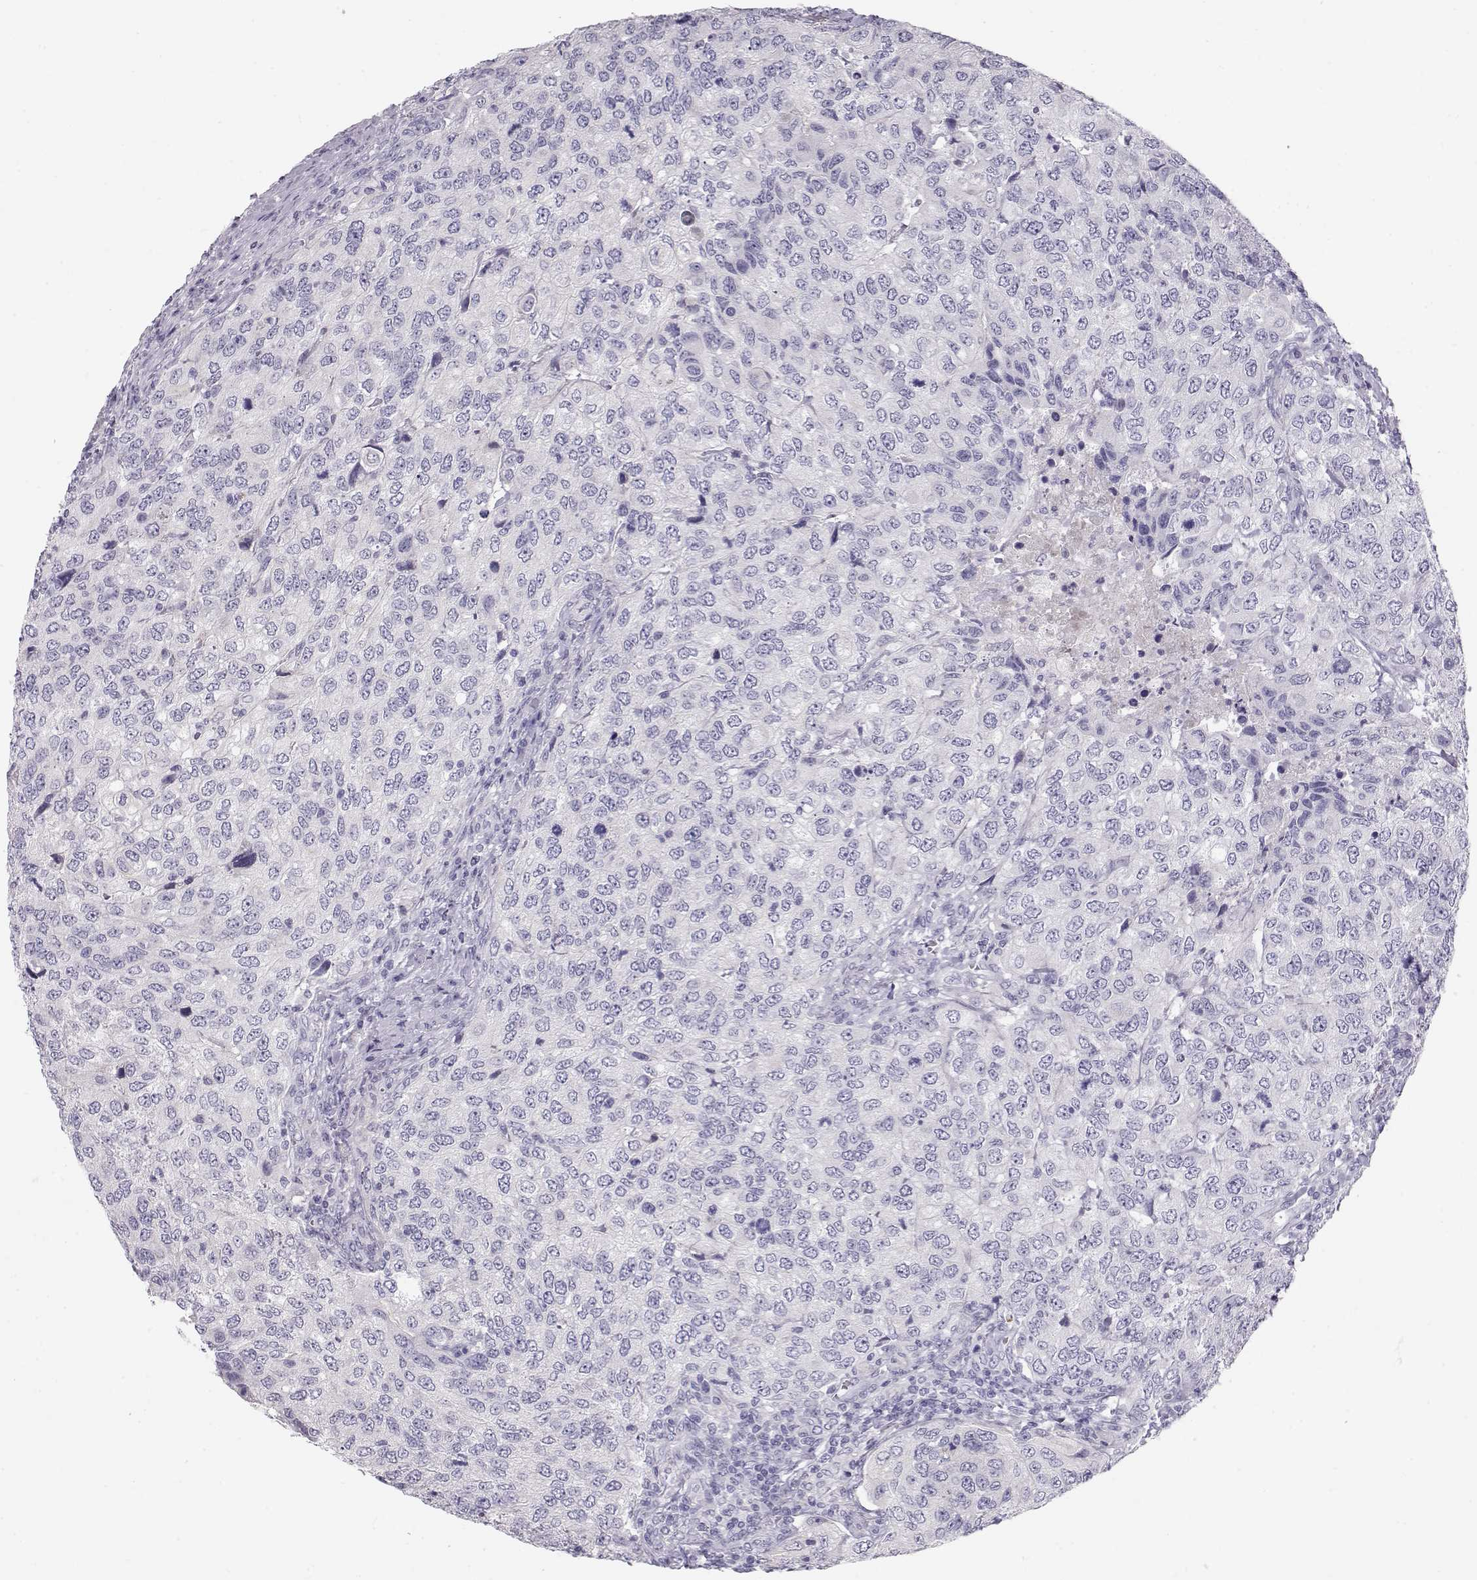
{"staining": {"intensity": "negative", "quantity": "none", "location": "none"}, "tissue": "urothelial cancer", "cell_type": "Tumor cells", "image_type": "cancer", "snomed": [{"axis": "morphology", "description": "Urothelial carcinoma, High grade"}, {"axis": "topography", "description": "Urinary bladder"}], "caption": "DAB immunohistochemical staining of urothelial carcinoma (high-grade) shows no significant staining in tumor cells.", "gene": "GPR26", "patient": {"sex": "female", "age": 78}}